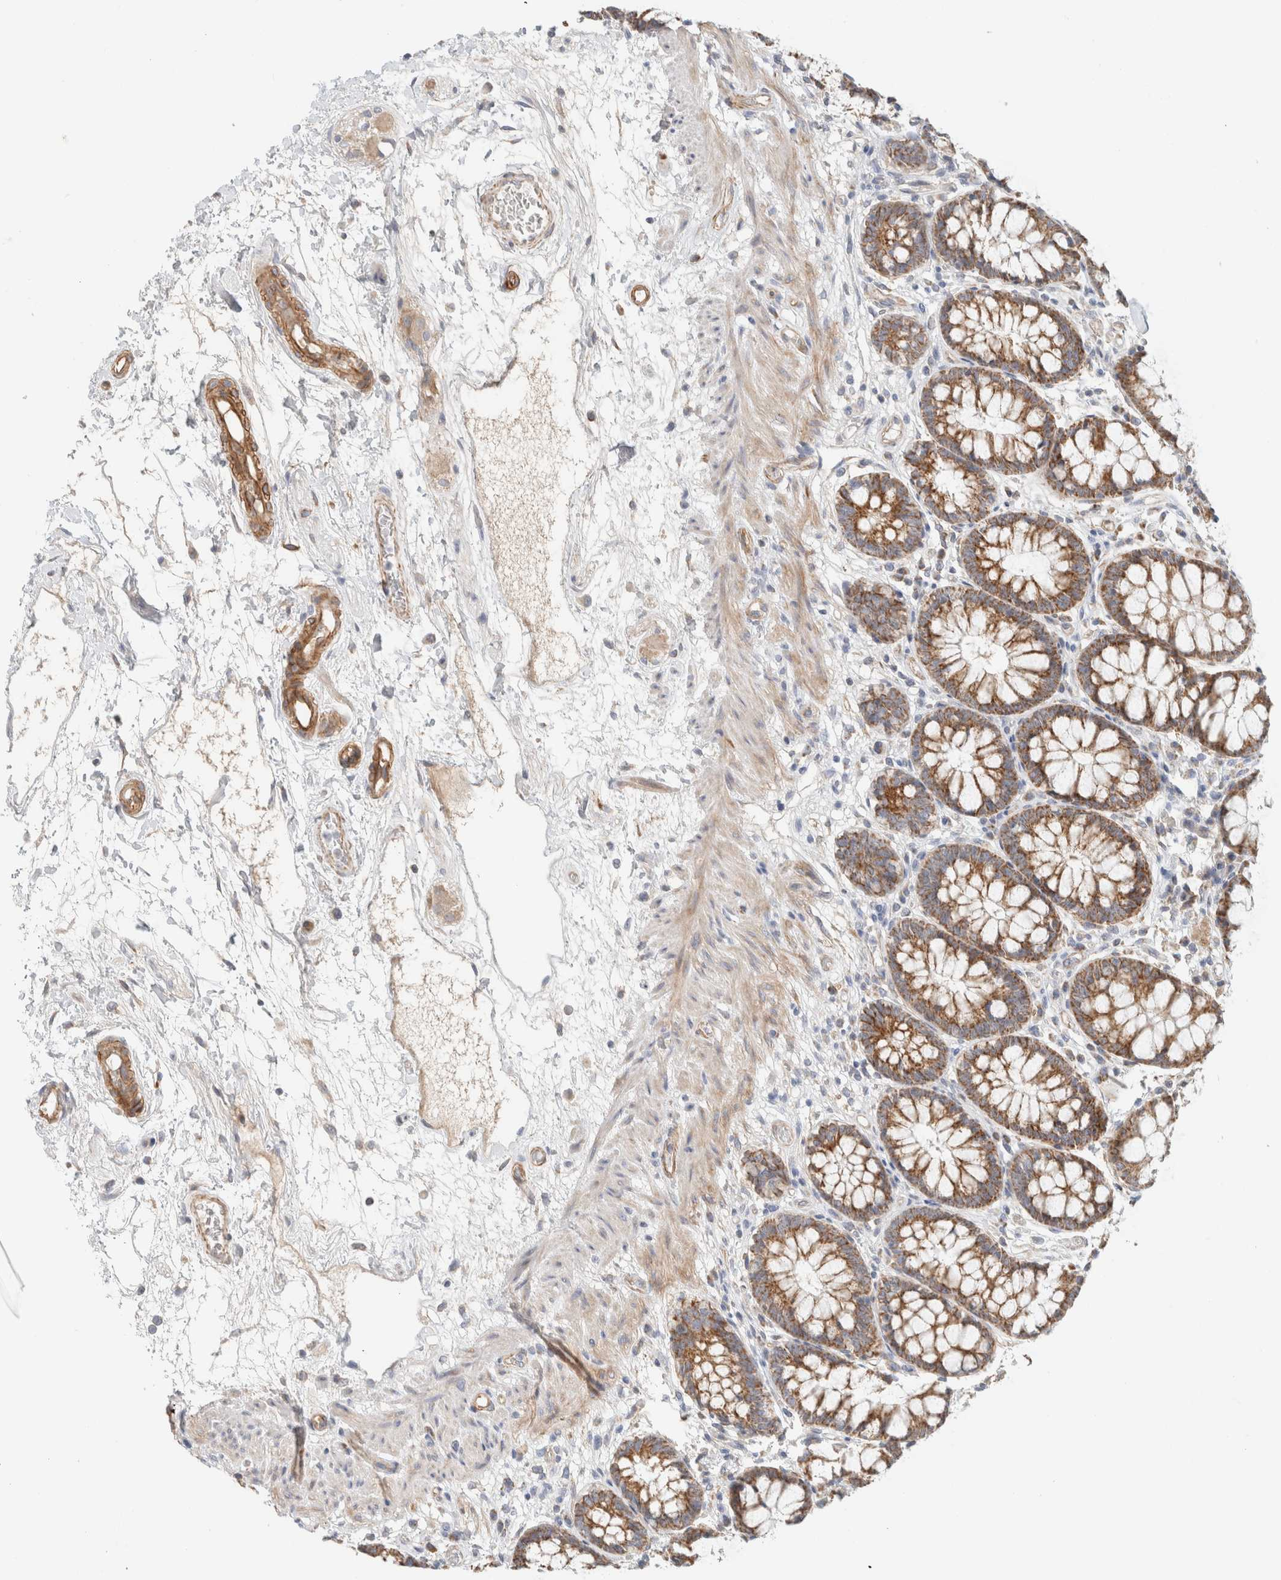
{"staining": {"intensity": "moderate", "quantity": ">75%", "location": "cytoplasmic/membranous"}, "tissue": "rectum", "cell_type": "Glandular cells", "image_type": "normal", "snomed": [{"axis": "morphology", "description": "Normal tissue, NOS"}, {"axis": "topography", "description": "Rectum"}], "caption": "The histopathology image reveals staining of benign rectum, revealing moderate cytoplasmic/membranous protein positivity (brown color) within glandular cells. (Brightfield microscopy of DAB IHC at high magnification).", "gene": "MRM3", "patient": {"sex": "male", "age": 64}}